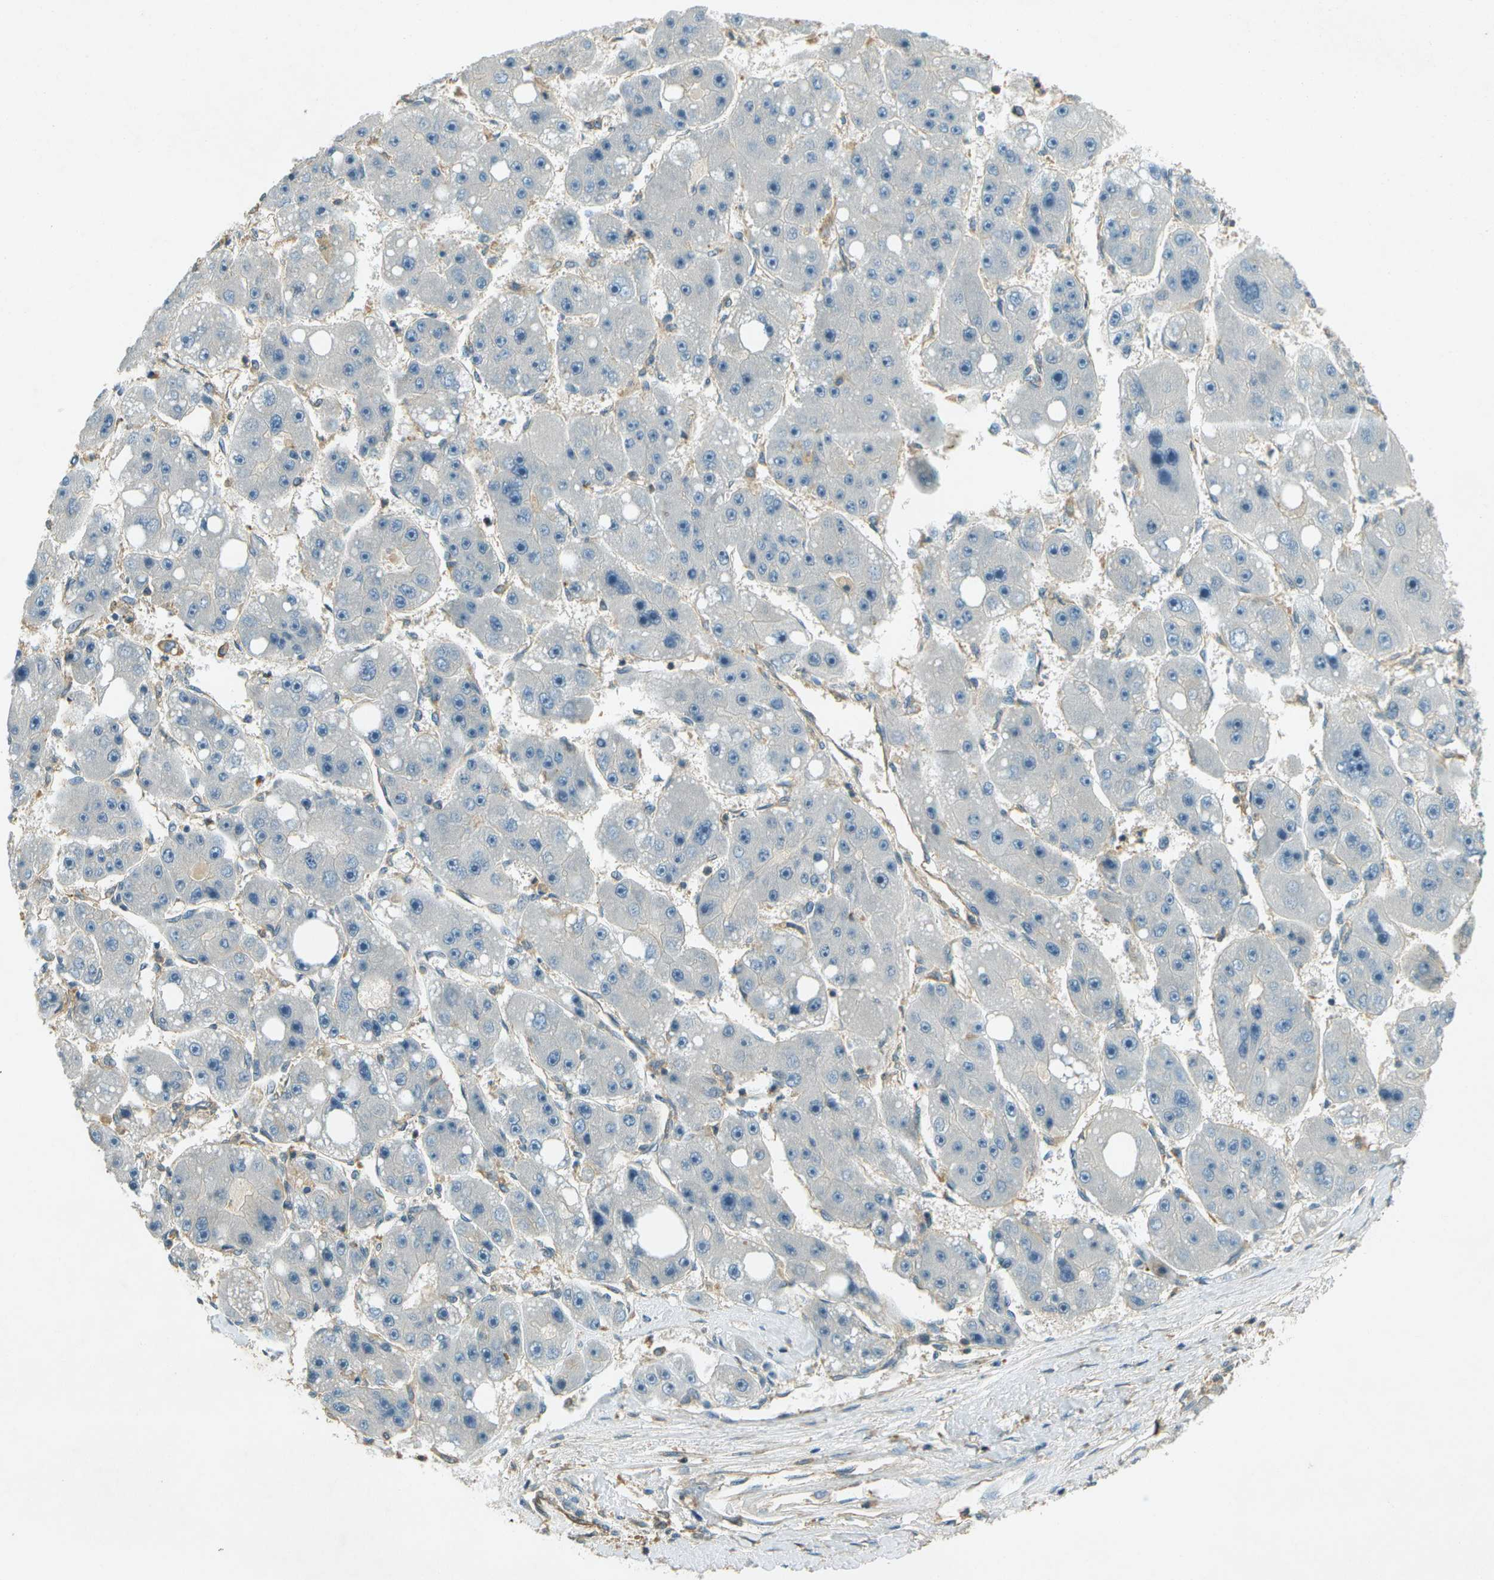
{"staining": {"intensity": "negative", "quantity": "none", "location": "none"}, "tissue": "liver cancer", "cell_type": "Tumor cells", "image_type": "cancer", "snomed": [{"axis": "morphology", "description": "Carcinoma, Hepatocellular, NOS"}, {"axis": "topography", "description": "Liver"}], "caption": "Liver cancer was stained to show a protein in brown. There is no significant positivity in tumor cells.", "gene": "NUDT4", "patient": {"sex": "female", "age": 61}}